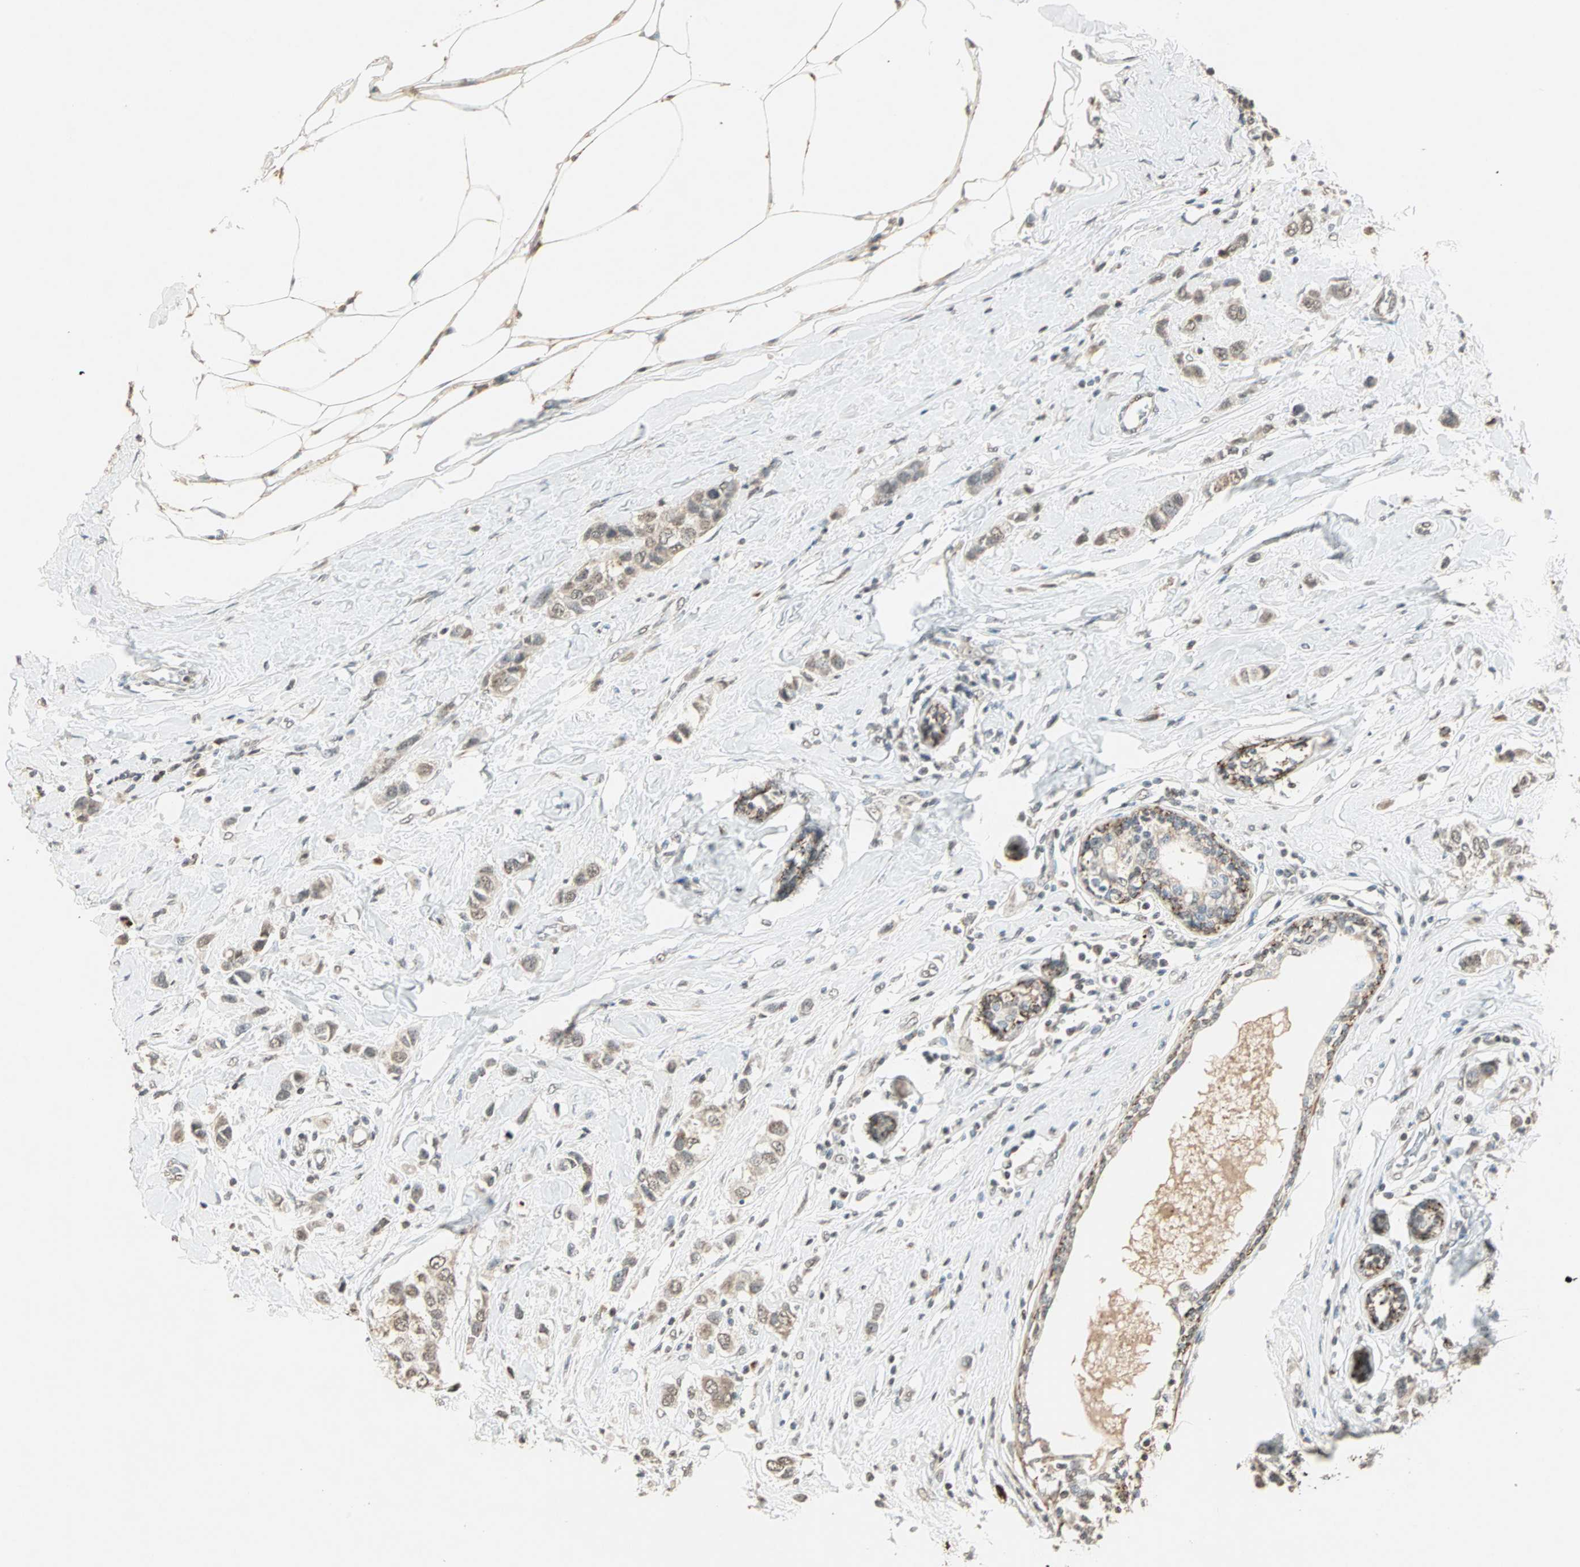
{"staining": {"intensity": "moderate", "quantity": "25%-75%", "location": "cytoplasmic/membranous,nuclear"}, "tissue": "breast cancer", "cell_type": "Tumor cells", "image_type": "cancer", "snomed": [{"axis": "morphology", "description": "Duct carcinoma"}, {"axis": "topography", "description": "Breast"}], "caption": "Immunohistochemical staining of breast infiltrating ductal carcinoma shows moderate cytoplasmic/membranous and nuclear protein staining in approximately 25%-75% of tumor cells. The staining is performed using DAB (3,3'-diaminobenzidine) brown chromogen to label protein expression. The nuclei are counter-stained blue using hematoxylin.", "gene": "PRELID1", "patient": {"sex": "female", "age": 50}}